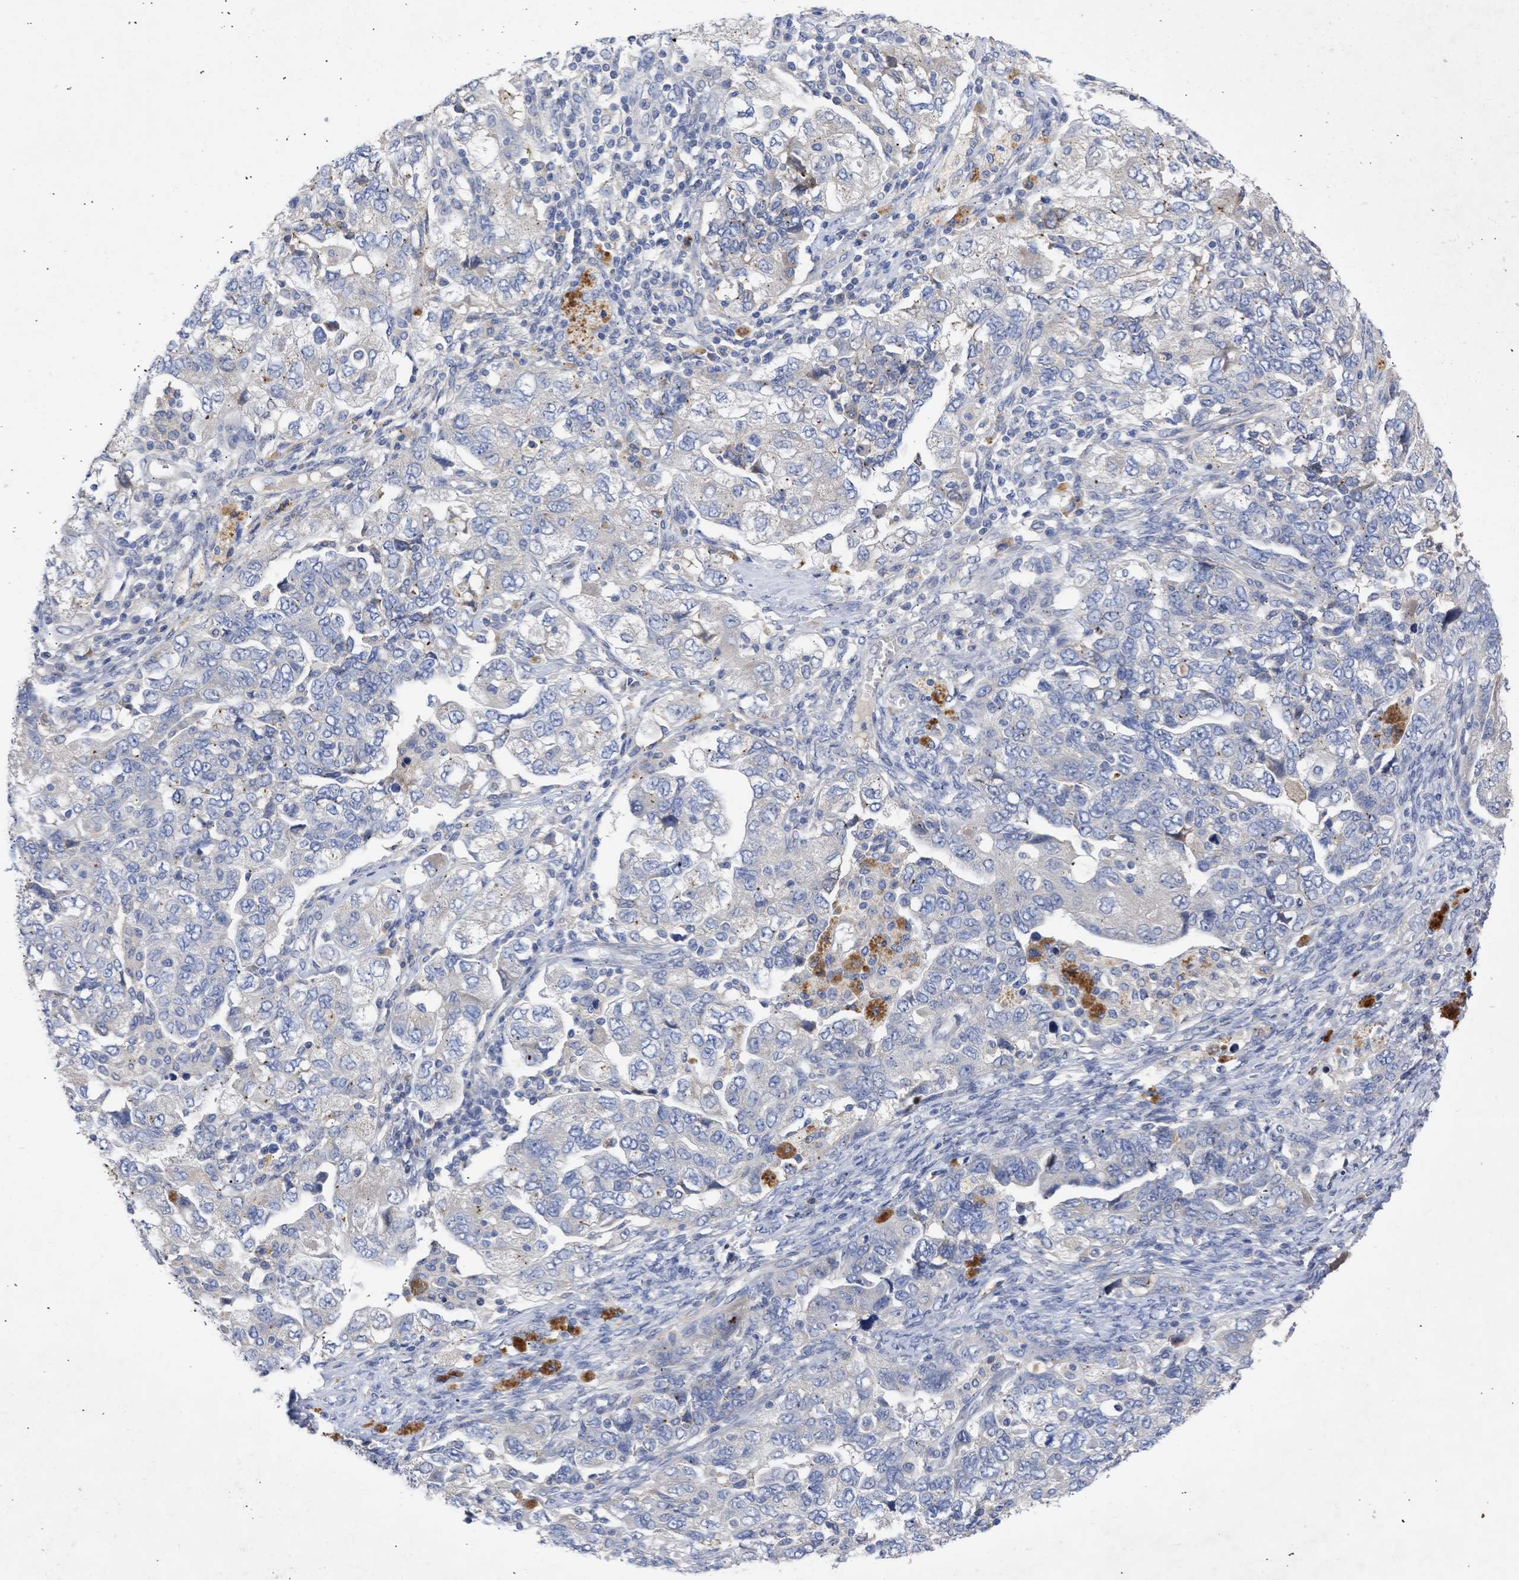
{"staining": {"intensity": "negative", "quantity": "none", "location": "none"}, "tissue": "ovarian cancer", "cell_type": "Tumor cells", "image_type": "cancer", "snomed": [{"axis": "morphology", "description": "Carcinoma, NOS"}, {"axis": "morphology", "description": "Cystadenocarcinoma, serous, NOS"}, {"axis": "topography", "description": "Ovary"}], "caption": "The micrograph reveals no staining of tumor cells in serous cystadenocarcinoma (ovarian). Brightfield microscopy of immunohistochemistry stained with DAB (3,3'-diaminobenzidine) (brown) and hematoxylin (blue), captured at high magnification.", "gene": "ARHGEF4", "patient": {"sex": "female", "age": 69}}